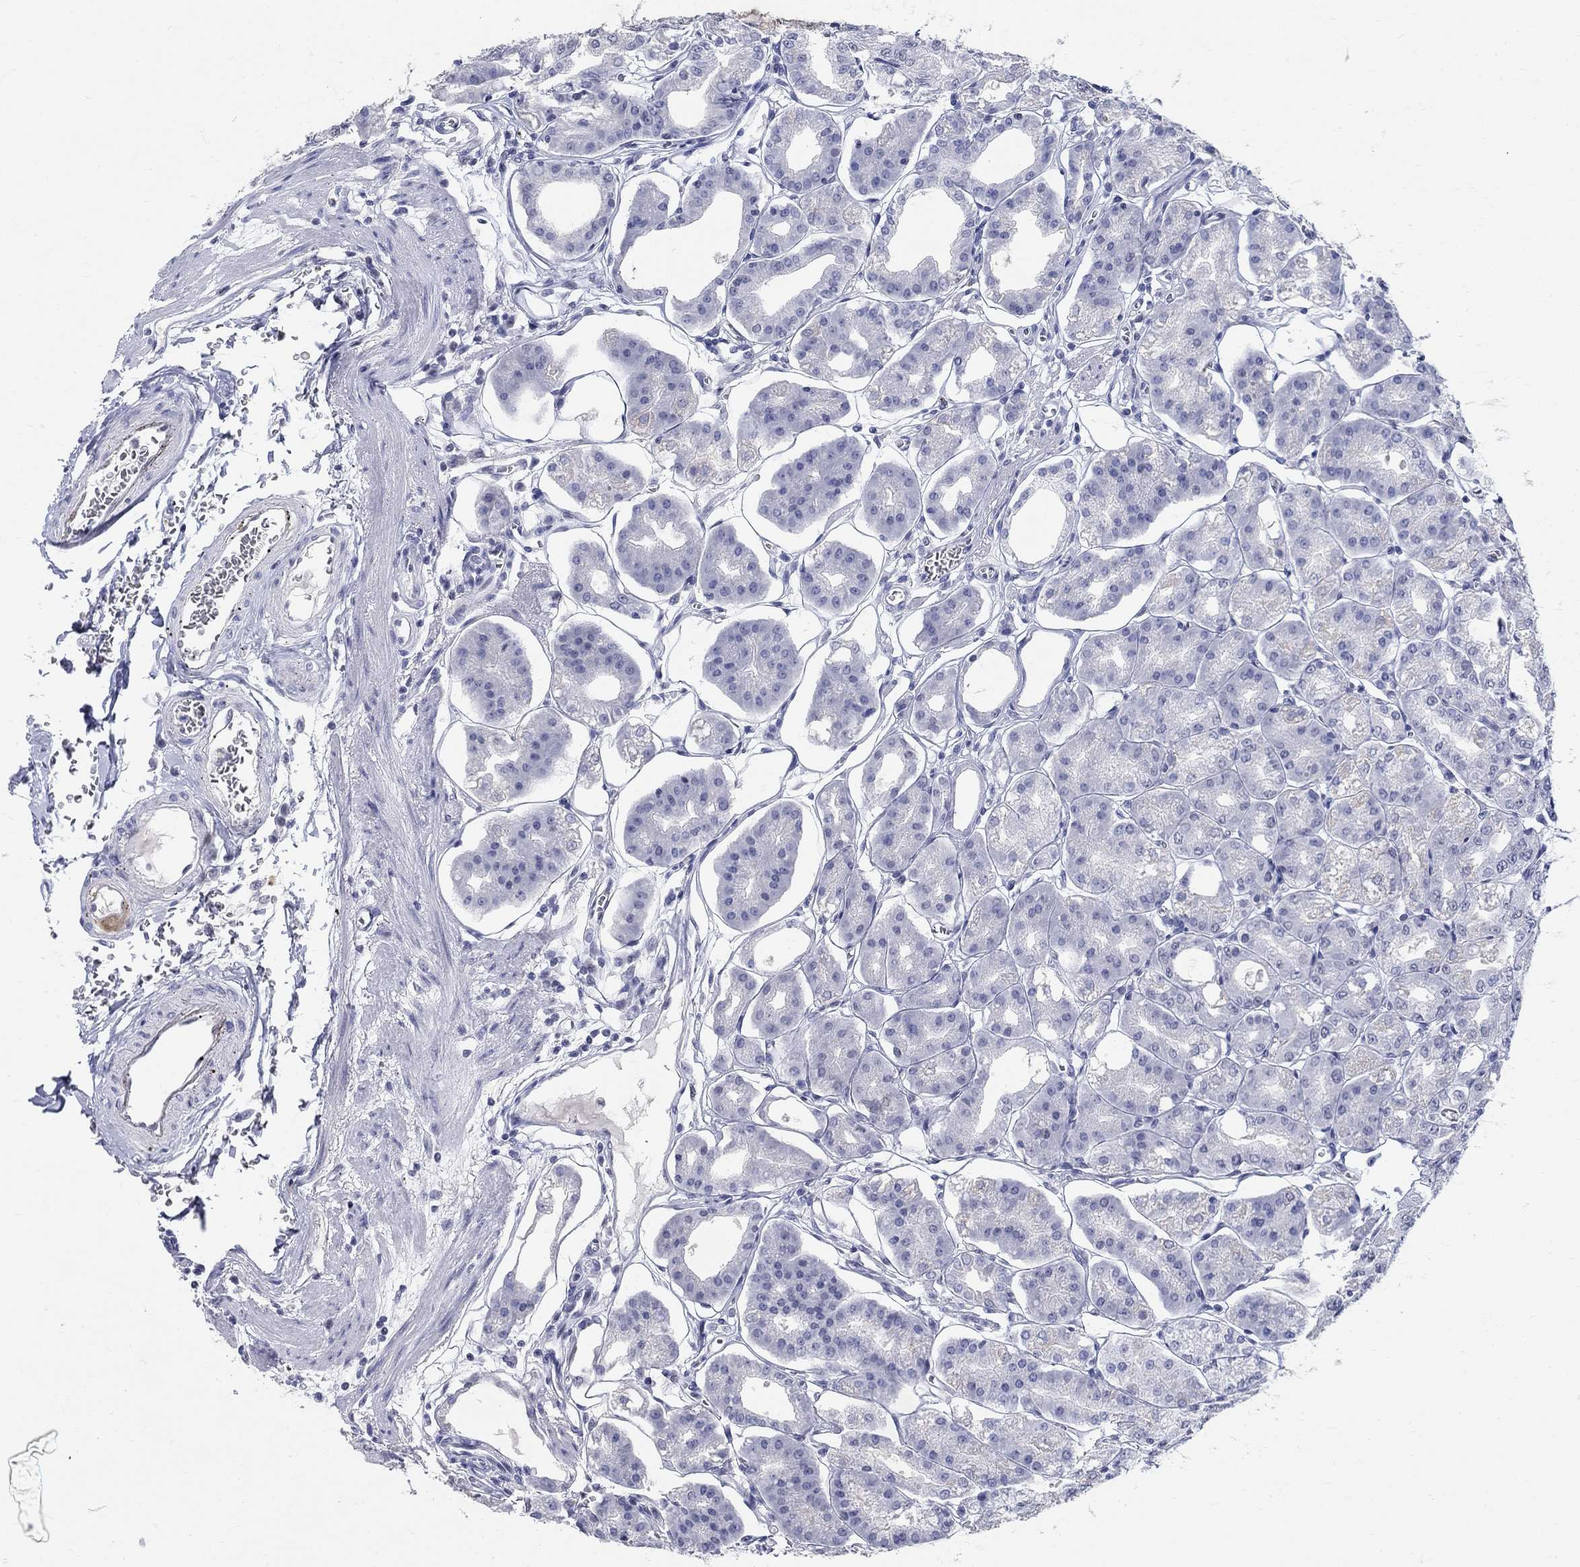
{"staining": {"intensity": "negative", "quantity": "none", "location": "none"}, "tissue": "stomach", "cell_type": "Glandular cells", "image_type": "normal", "snomed": [{"axis": "morphology", "description": "Normal tissue, NOS"}, {"axis": "topography", "description": "Stomach, lower"}], "caption": "A high-resolution image shows immunohistochemistry staining of normal stomach, which displays no significant positivity in glandular cells. (DAB immunohistochemistry with hematoxylin counter stain).", "gene": "BHLHE22", "patient": {"sex": "male", "age": 71}}